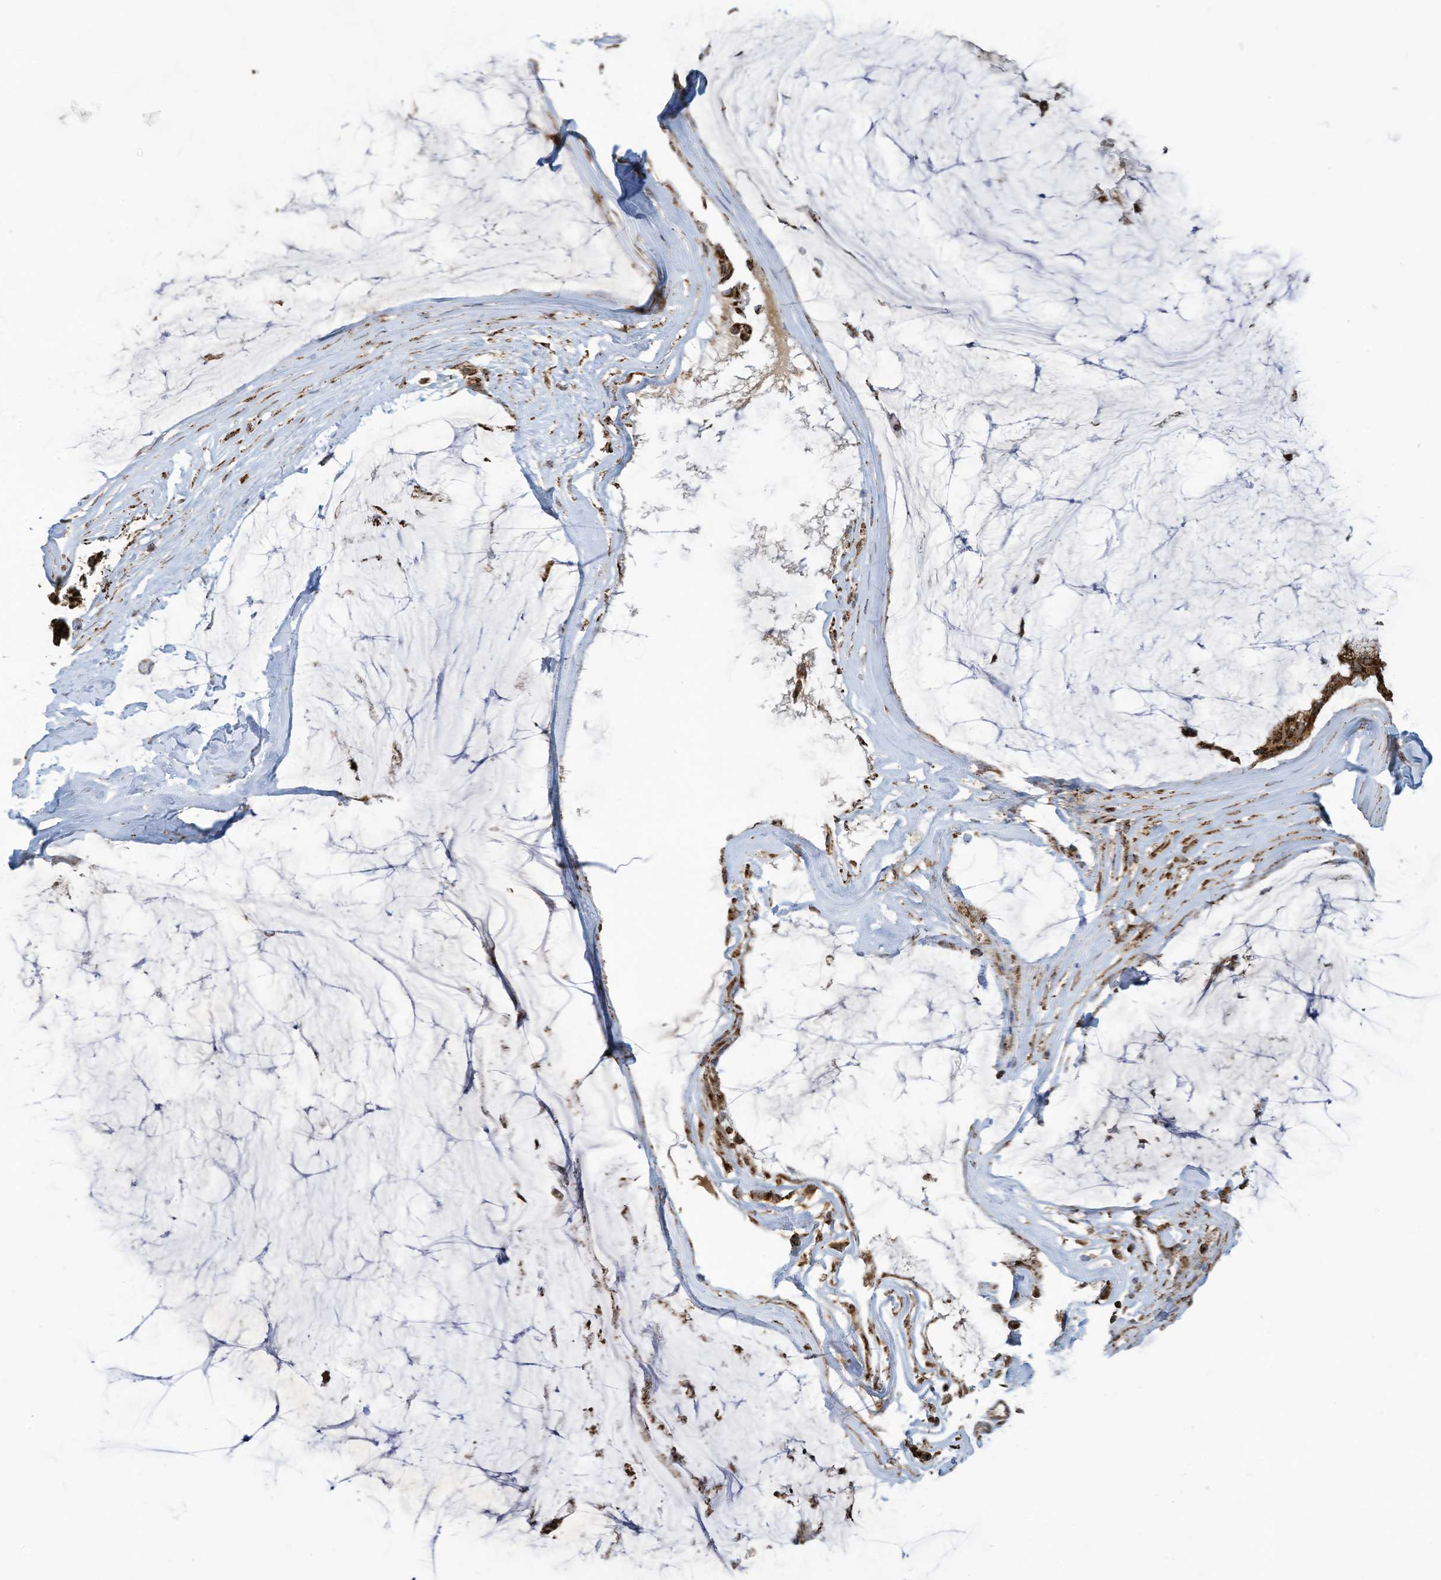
{"staining": {"intensity": "strong", "quantity": ">75%", "location": "cytoplasmic/membranous"}, "tissue": "ovarian cancer", "cell_type": "Tumor cells", "image_type": "cancer", "snomed": [{"axis": "morphology", "description": "Cystadenocarcinoma, mucinous, NOS"}, {"axis": "topography", "description": "Ovary"}], "caption": "Tumor cells reveal high levels of strong cytoplasmic/membranous expression in about >75% of cells in human ovarian mucinous cystadenocarcinoma.", "gene": "COX10", "patient": {"sex": "female", "age": 39}}